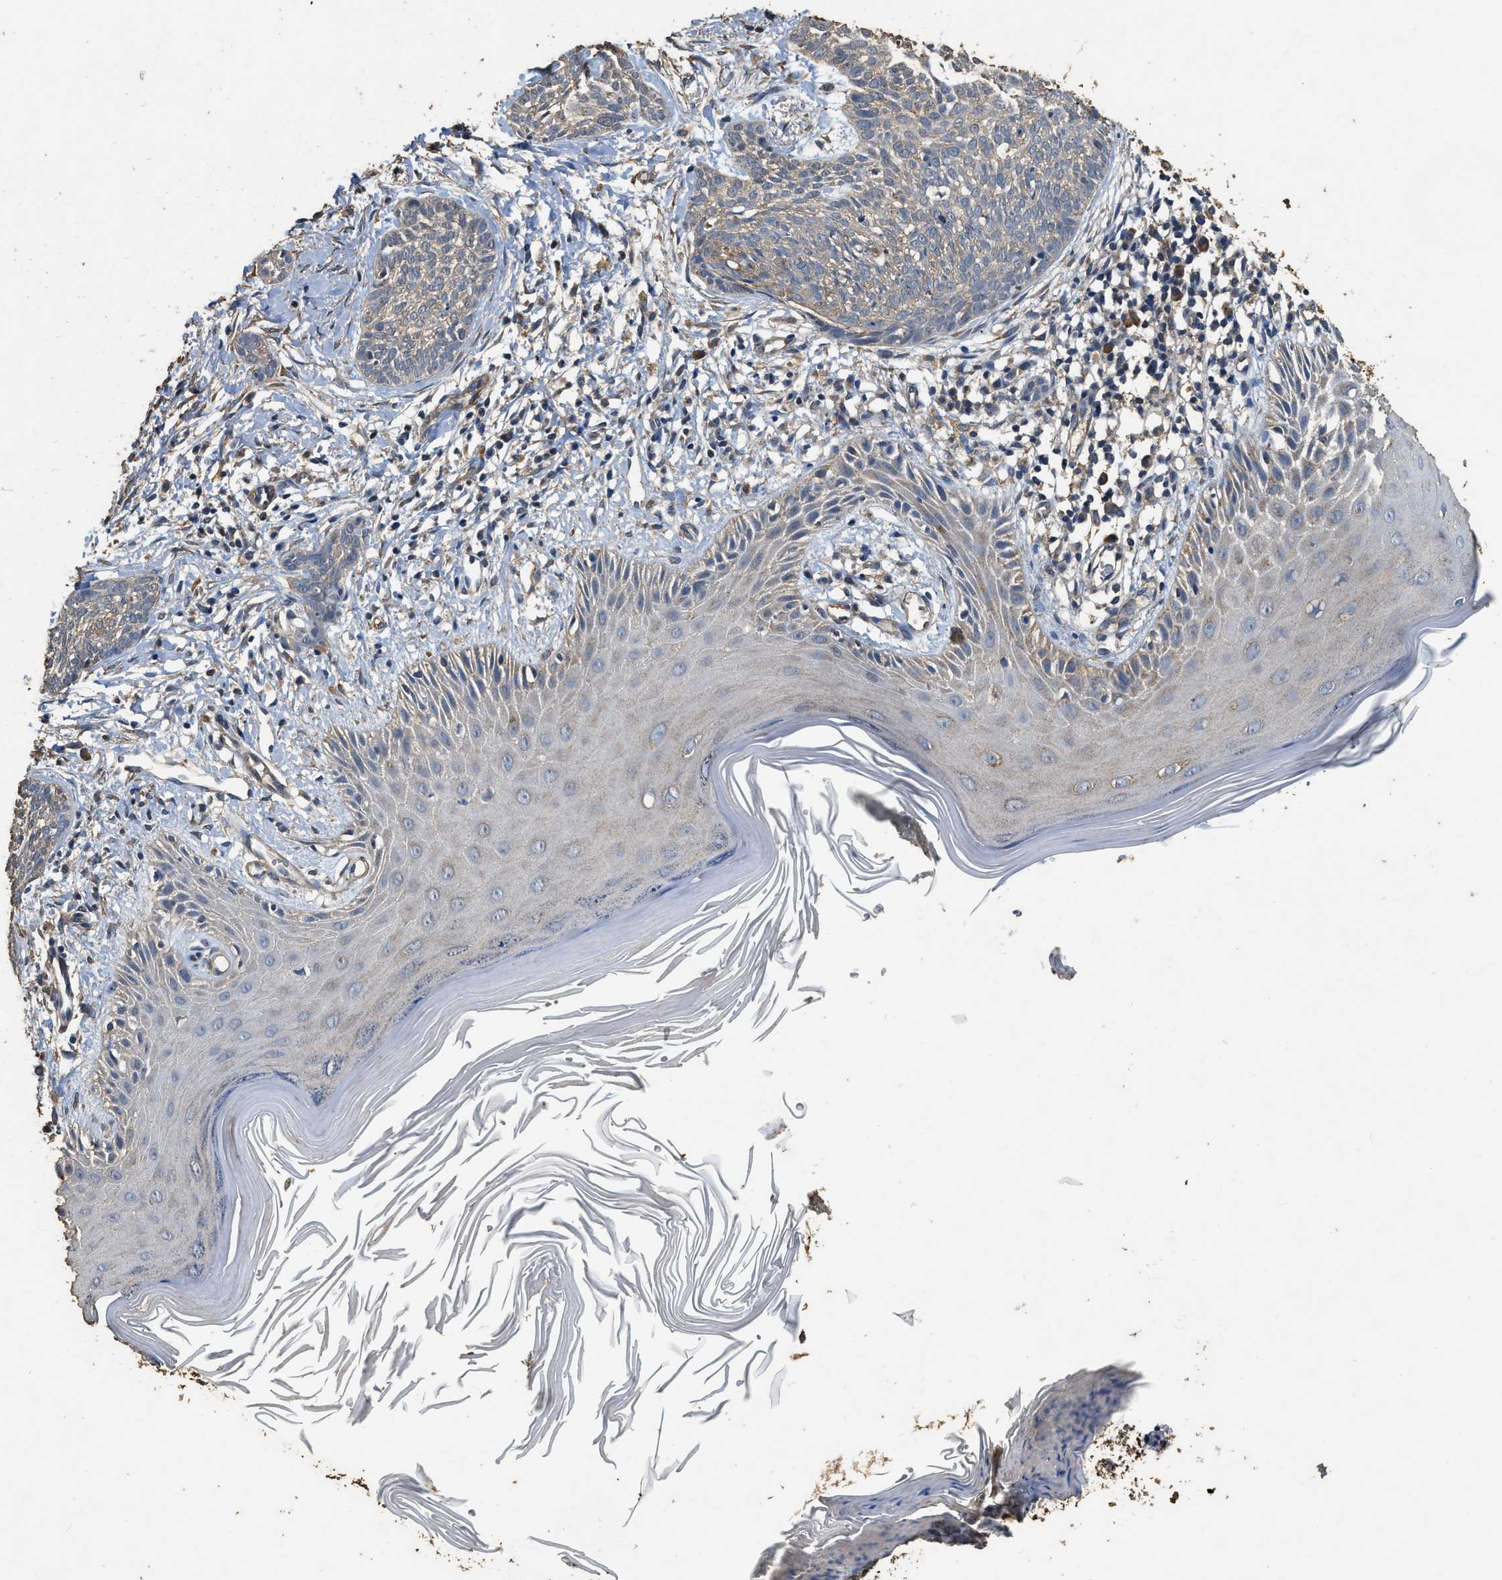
{"staining": {"intensity": "weak", "quantity": "<25%", "location": "cytoplasmic/membranous"}, "tissue": "skin cancer", "cell_type": "Tumor cells", "image_type": "cancer", "snomed": [{"axis": "morphology", "description": "Basal cell carcinoma"}, {"axis": "topography", "description": "Skin"}], "caption": "DAB (3,3'-diaminobenzidine) immunohistochemical staining of basal cell carcinoma (skin) demonstrates no significant expression in tumor cells. The staining is performed using DAB brown chromogen with nuclei counter-stained in using hematoxylin.", "gene": "MIB1", "patient": {"sex": "female", "age": 59}}